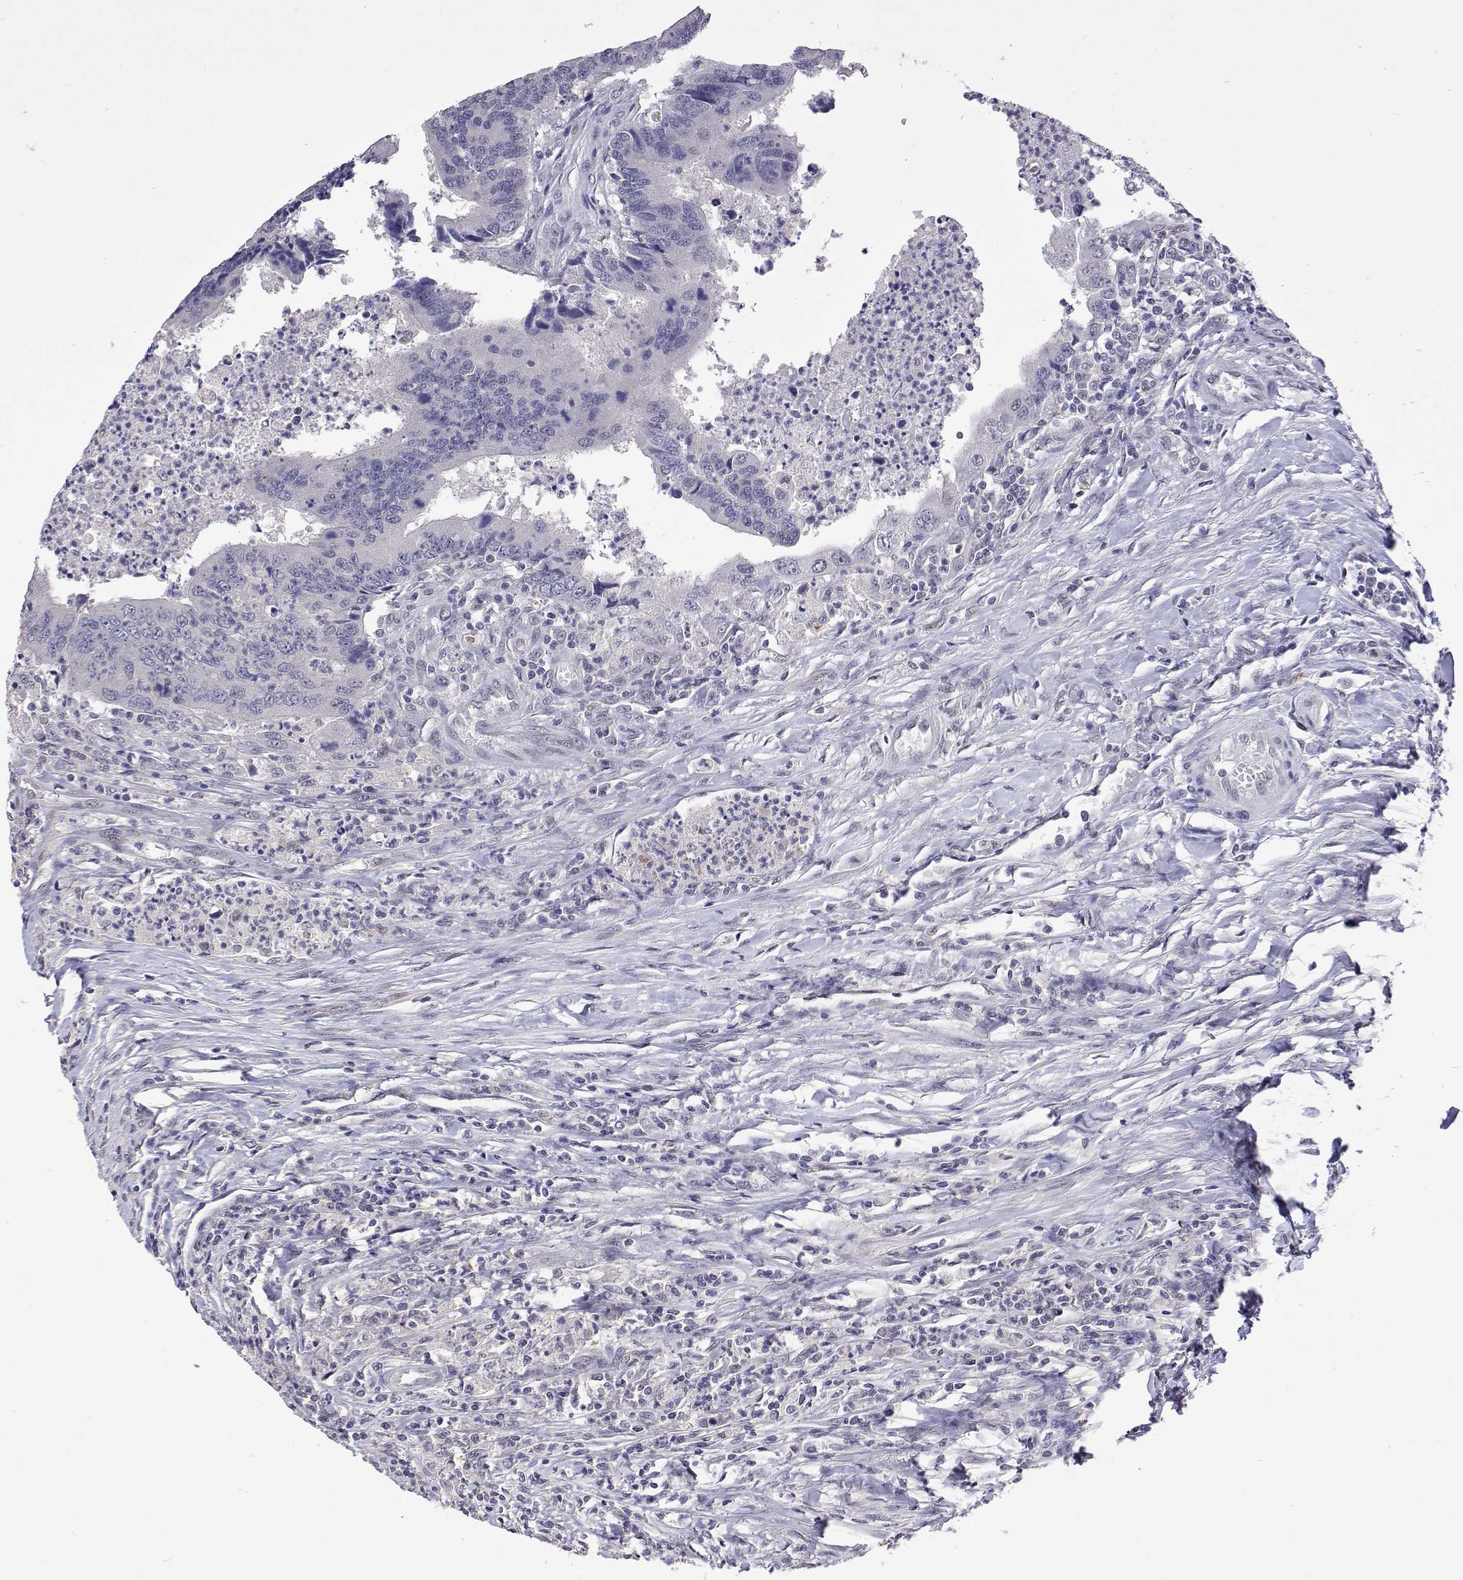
{"staining": {"intensity": "negative", "quantity": "none", "location": "none"}, "tissue": "colorectal cancer", "cell_type": "Tumor cells", "image_type": "cancer", "snomed": [{"axis": "morphology", "description": "Adenocarcinoma, NOS"}, {"axis": "topography", "description": "Colon"}], "caption": "Human colorectal cancer (adenocarcinoma) stained for a protein using immunohistochemistry (IHC) displays no staining in tumor cells.", "gene": "HNRNPA0", "patient": {"sex": "female", "age": 67}}